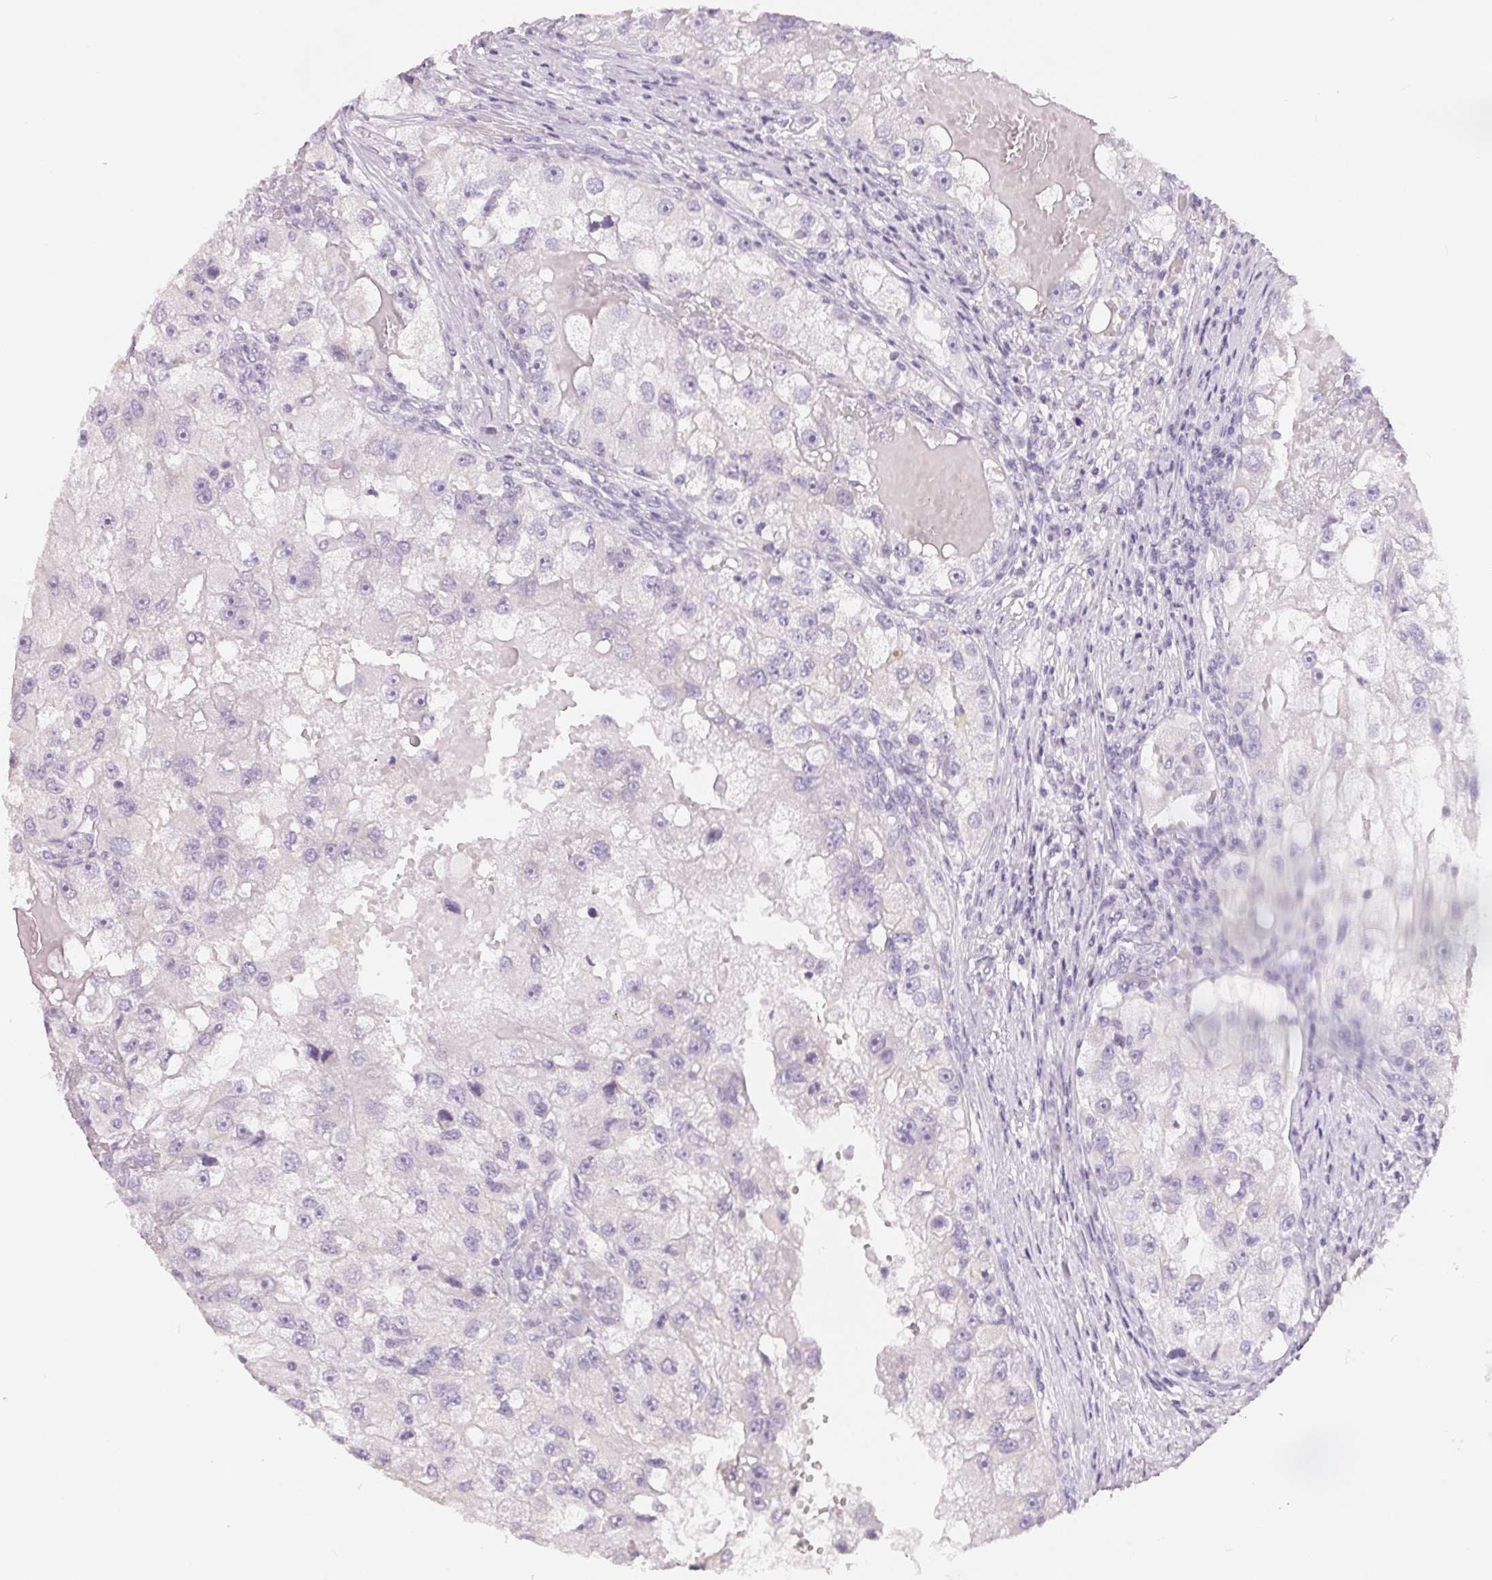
{"staining": {"intensity": "negative", "quantity": "none", "location": "none"}, "tissue": "renal cancer", "cell_type": "Tumor cells", "image_type": "cancer", "snomed": [{"axis": "morphology", "description": "Adenocarcinoma, NOS"}, {"axis": "topography", "description": "Kidney"}], "caption": "Photomicrograph shows no protein expression in tumor cells of adenocarcinoma (renal) tissue.", "gene": "SPACA5B", "patient": {"sex": "male", "age": 63}}